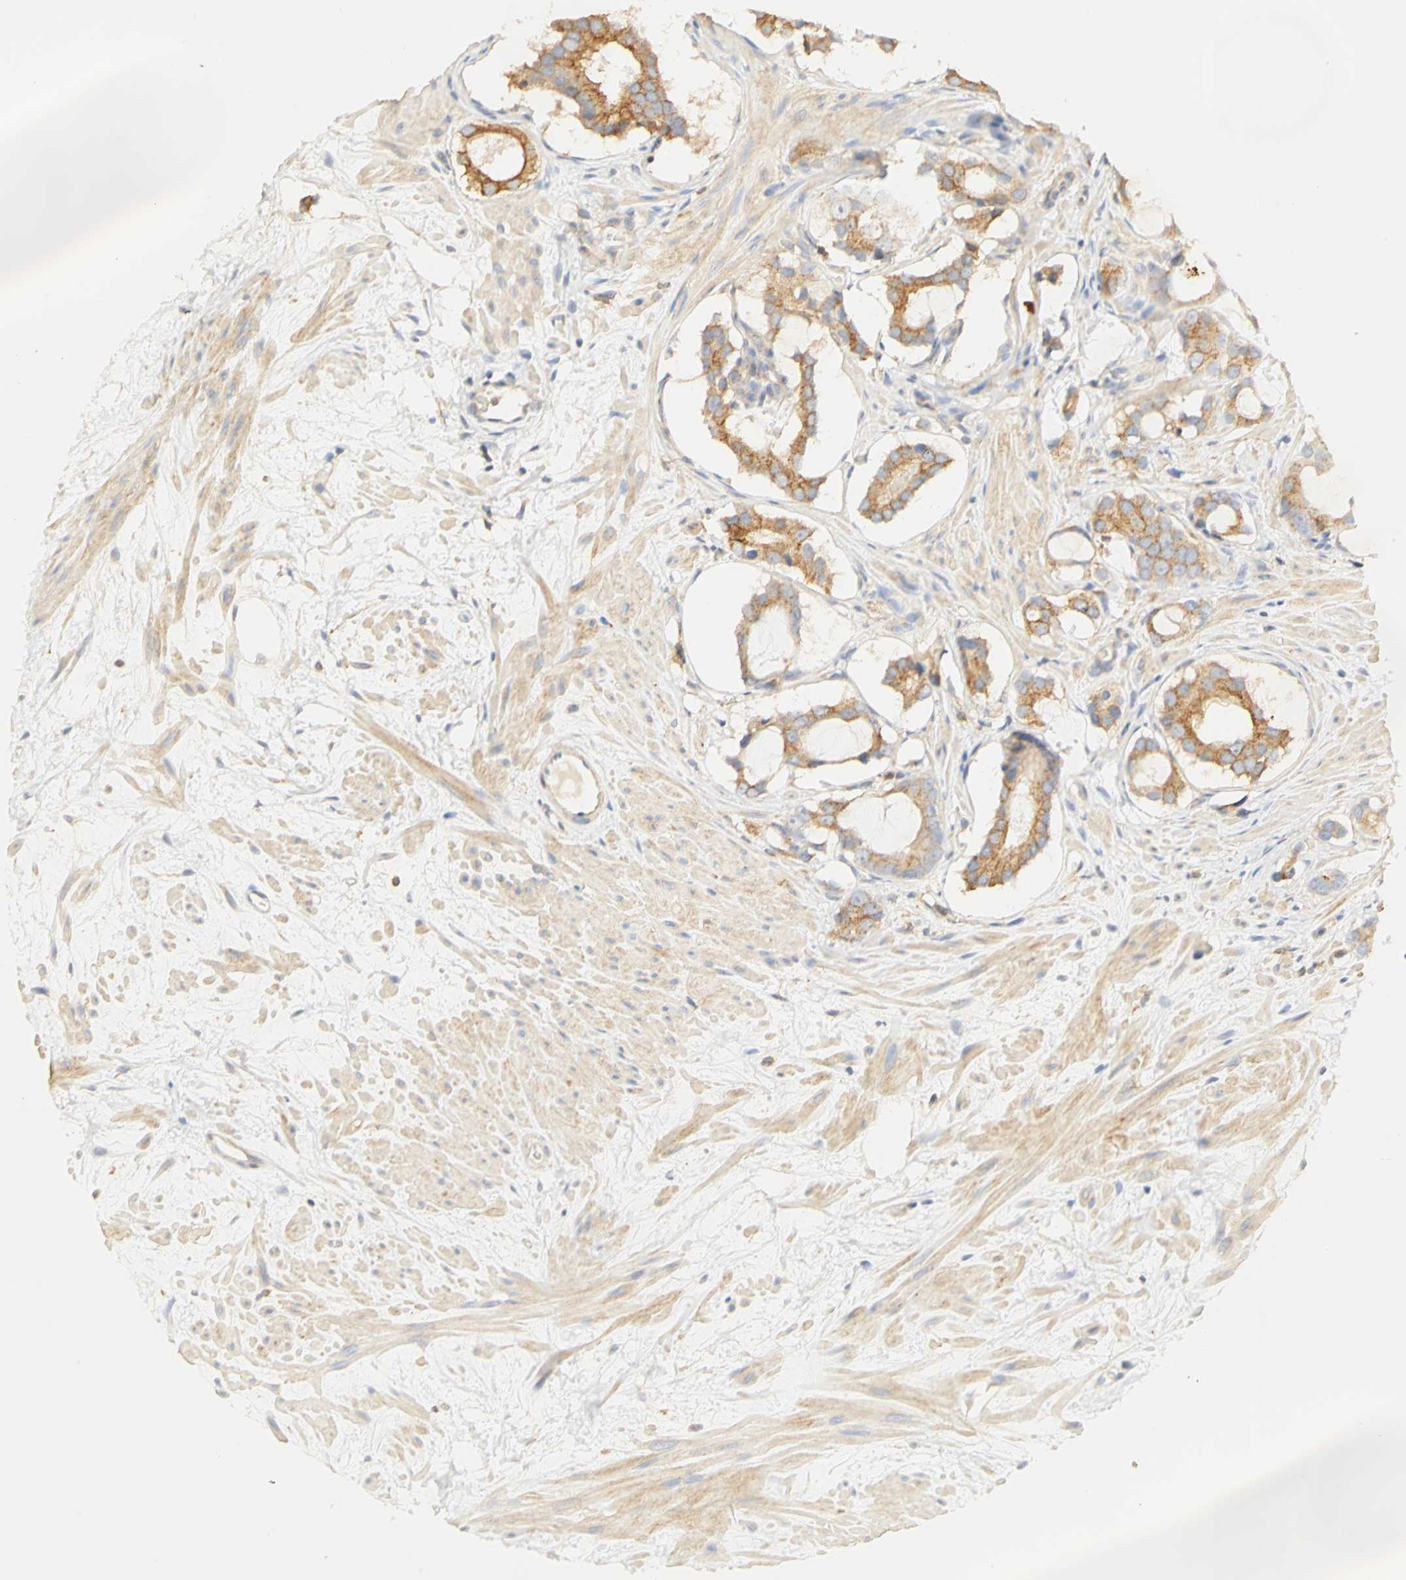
{"staining": {"intensity": "moderate", "quantity": ">75%", "location": "cytoplasmic/membranous"}, "tissue": "prostate cancer", "cell_type": "Tumor cells", "image_type": "cancer", "snomed": [{"axis": "morphology", "description": "Adenocarcinoma, Low grade"}, {"axis": "topography", "description": "Prostate"}], "caption": "IHC photomicrograph of neoplastic tissue: prostate cancer stained using IHC displays medium levels of moderate protein expression localized specifically in the cytoplasmic/membranous of tumor cells, appearing as a cytoplasmic/membranous brown color.", "gene": "GNRH2", "patient": {"sex": "male", "age": 57}}